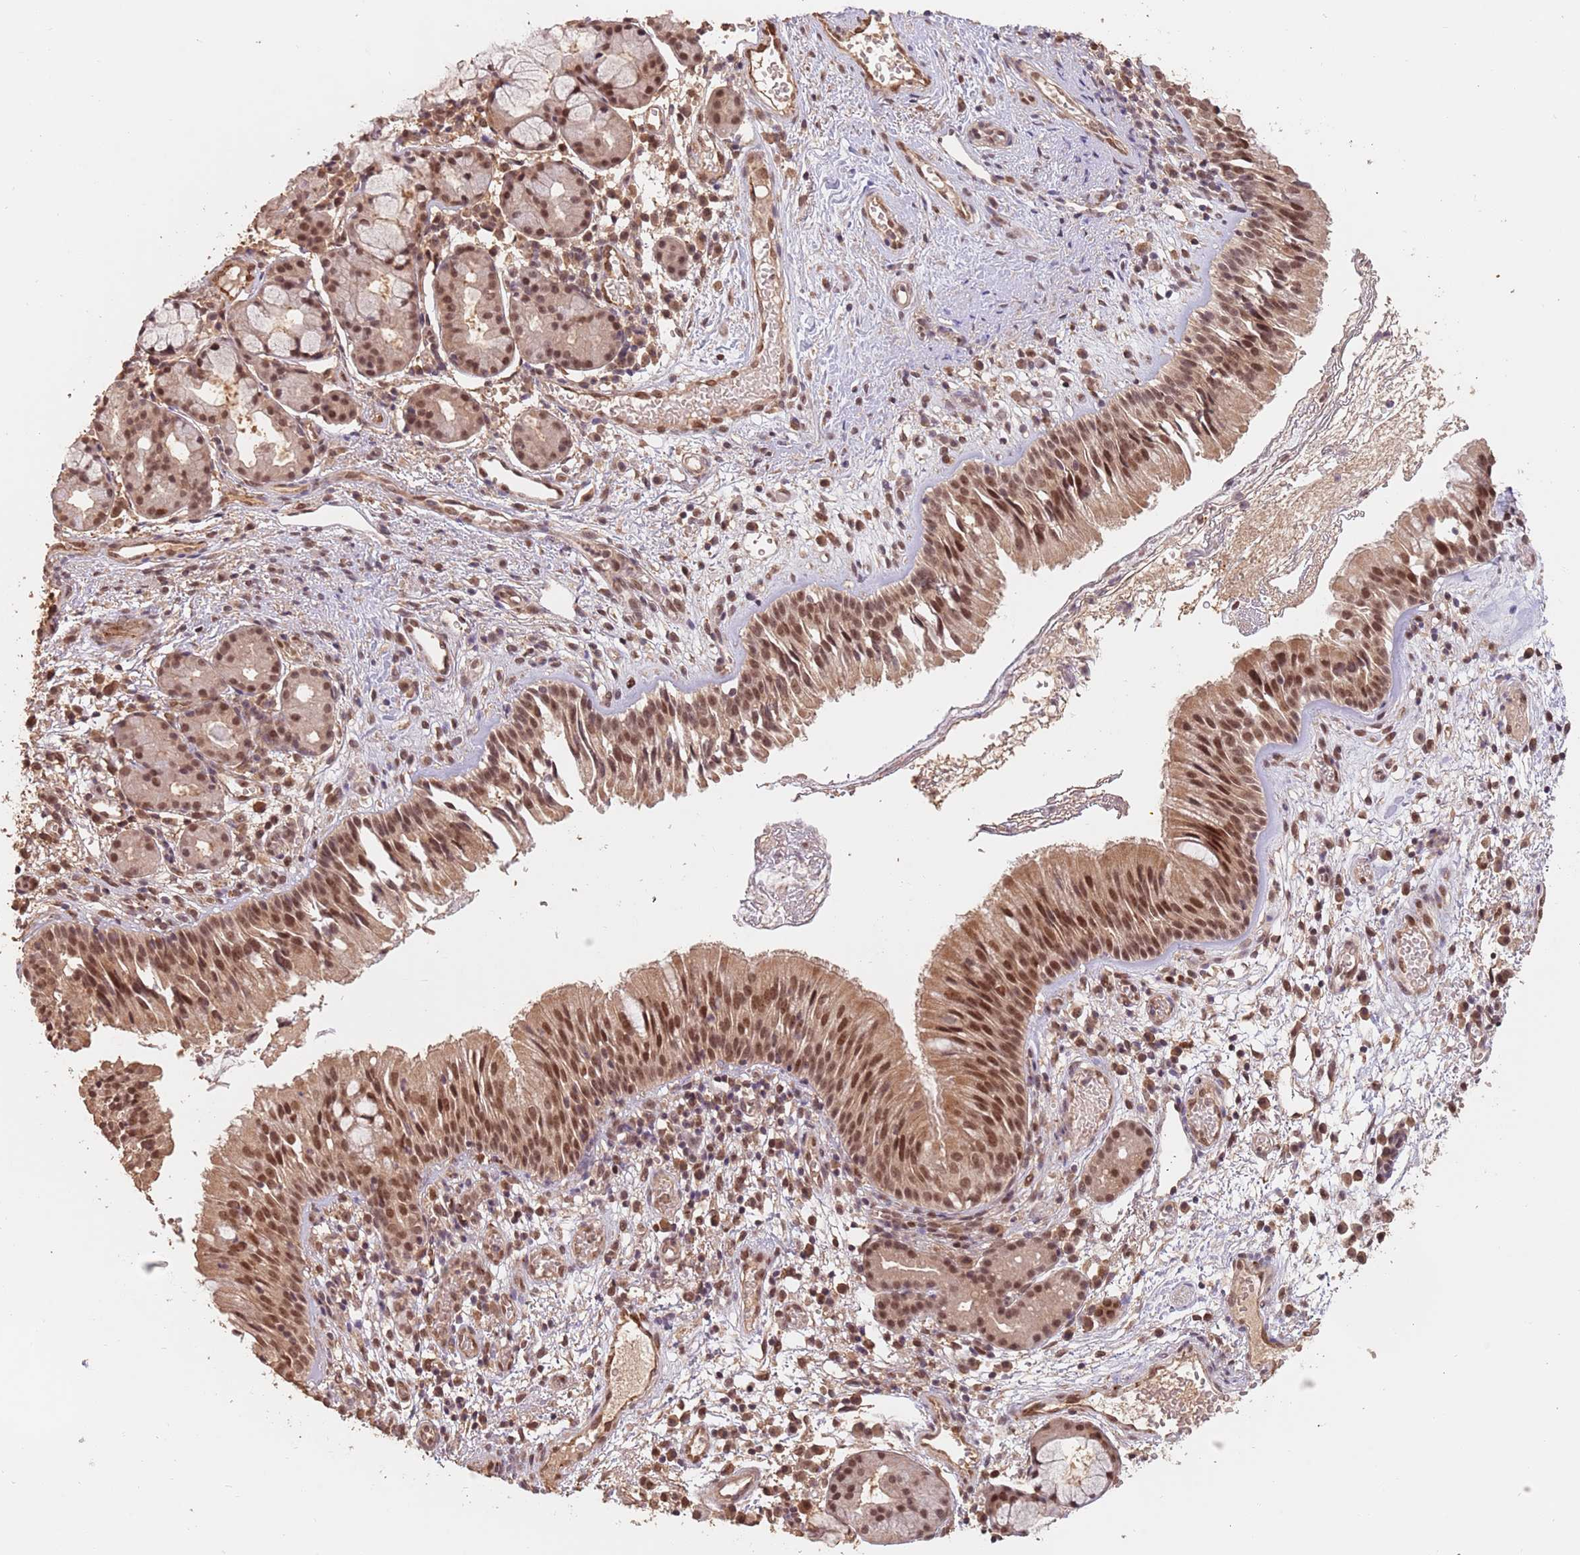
{"staining": {"intensity": "moderate", "quantity": ">75%", "location": "cytoplasmic/membranous,nuclear"}, "tissue": "nasopharynx", "cell_type": "Respiratory epithelial cells", "image_type": "normal", "snomed": [{"axis": "morphology", "description": "Normal tissue, NOS"}, {"axis": "topography", "description": "Nasopharynx"}], "caption": "IHC histopathology image of normal nasopharynx: nasopharynx stained using immunohistochemistry reveals medium levels of moderate protein expression localized specifically in the cytoplasmic/membranous,nuclear of respiratory epithelial cells, appearing as a cytoplasmic/membranous,nuclear brown color.", "gene": "RFXANK", "patient": {"sex": "male", "age": 65}}